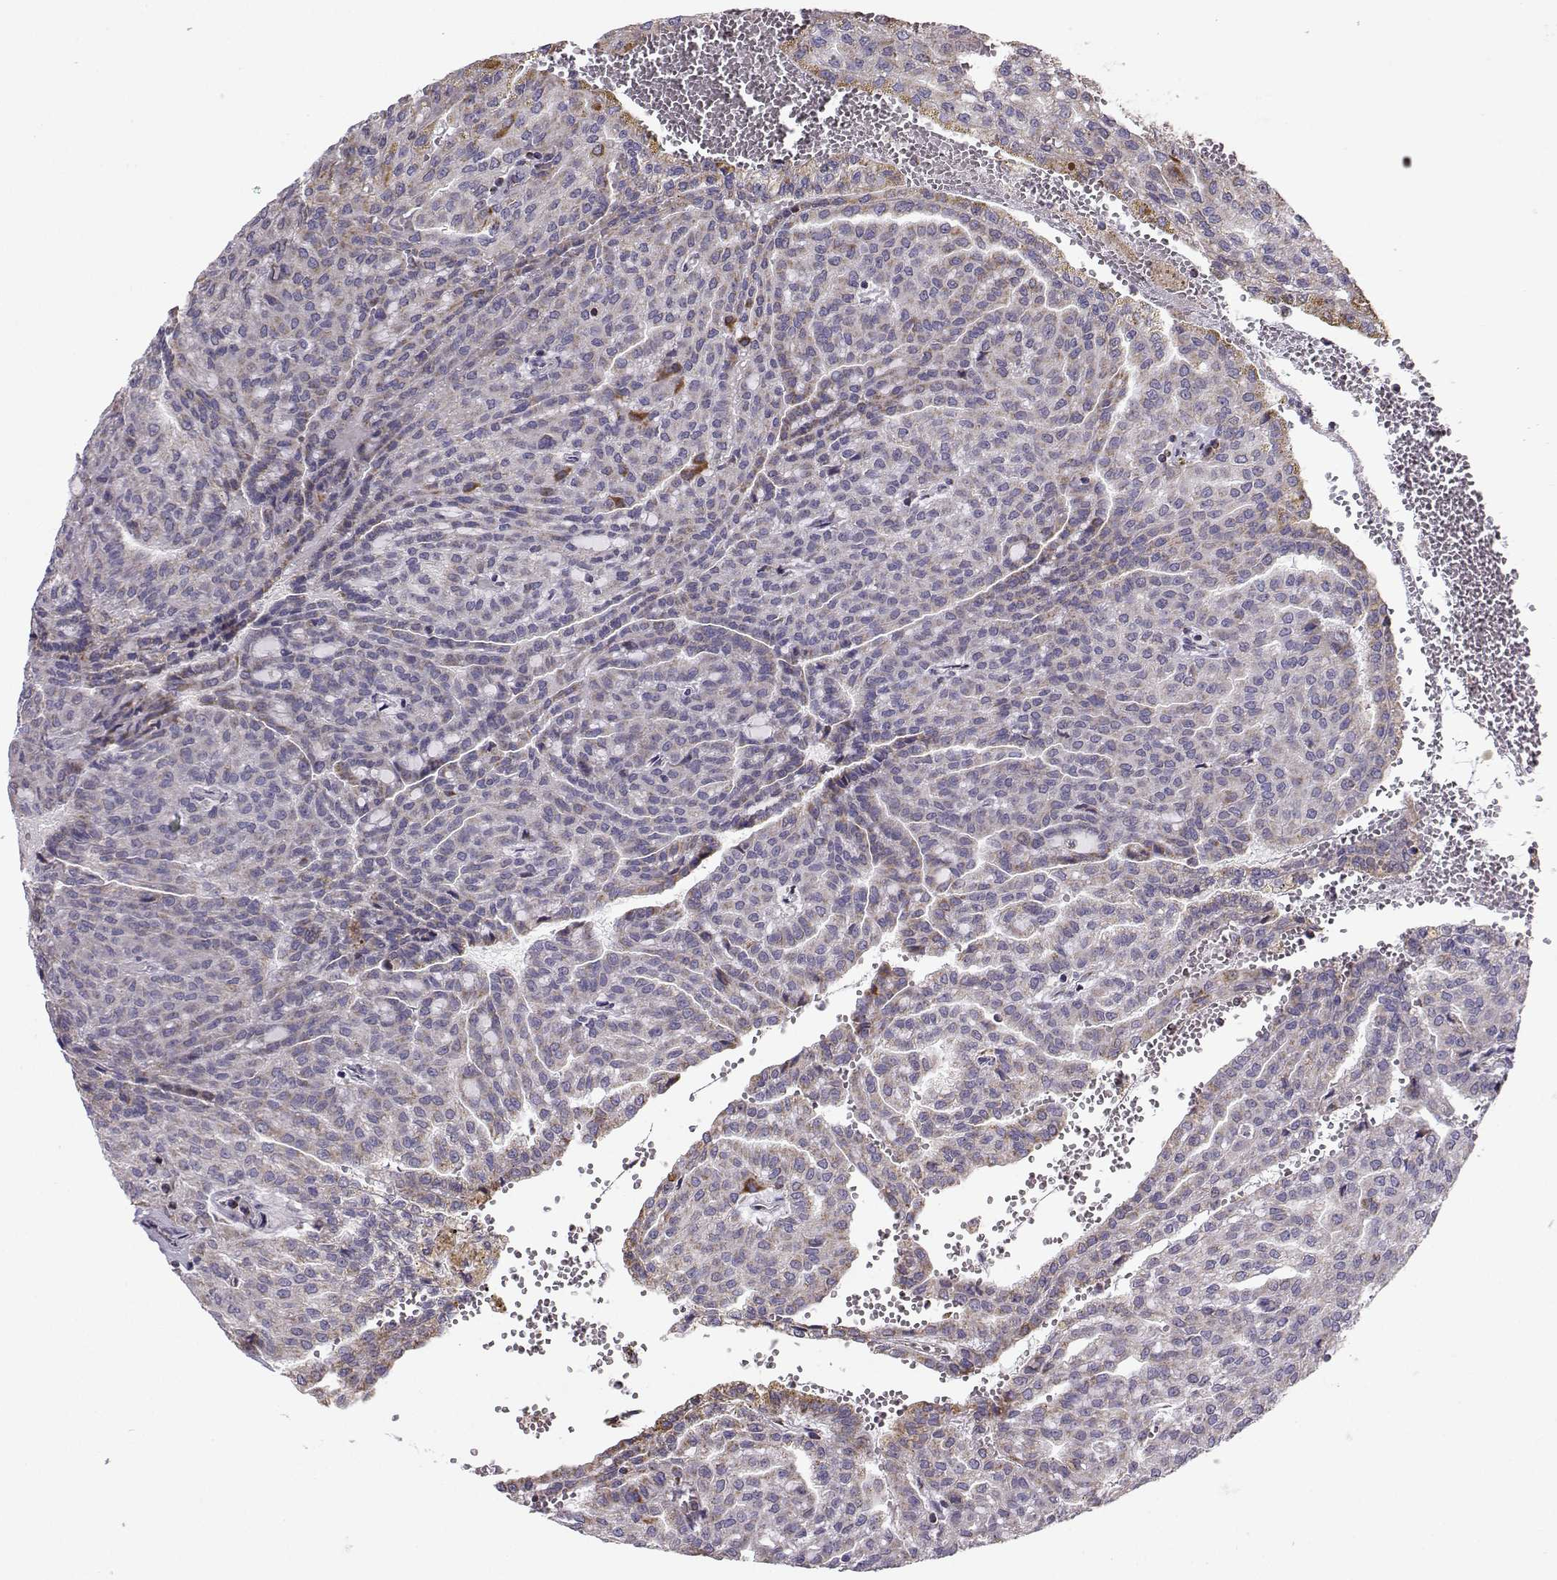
{"staining": {"intensity": "moderate", "quantity": "<25%", "location": "cytoplasmic/membranous"}, "tissue": "renal cancer", "cell_type": "Tumor cells", "image_type": "cancer", "snomed": [{"axis": "morphology", "description": "Adenocarcinoma, NOS"}, {"axis": "topography", "description": "Kidney"}], "caption": "Protein expression analysis of renal cancer reveals moderate cytoplasmic/membranous positivity in approximately <25% of tumor cells. (Brightfield microscopy of DAB IHC at high magnification).", "gene": "NECAB3", "patient": {"sex": "male", "age": 63}}